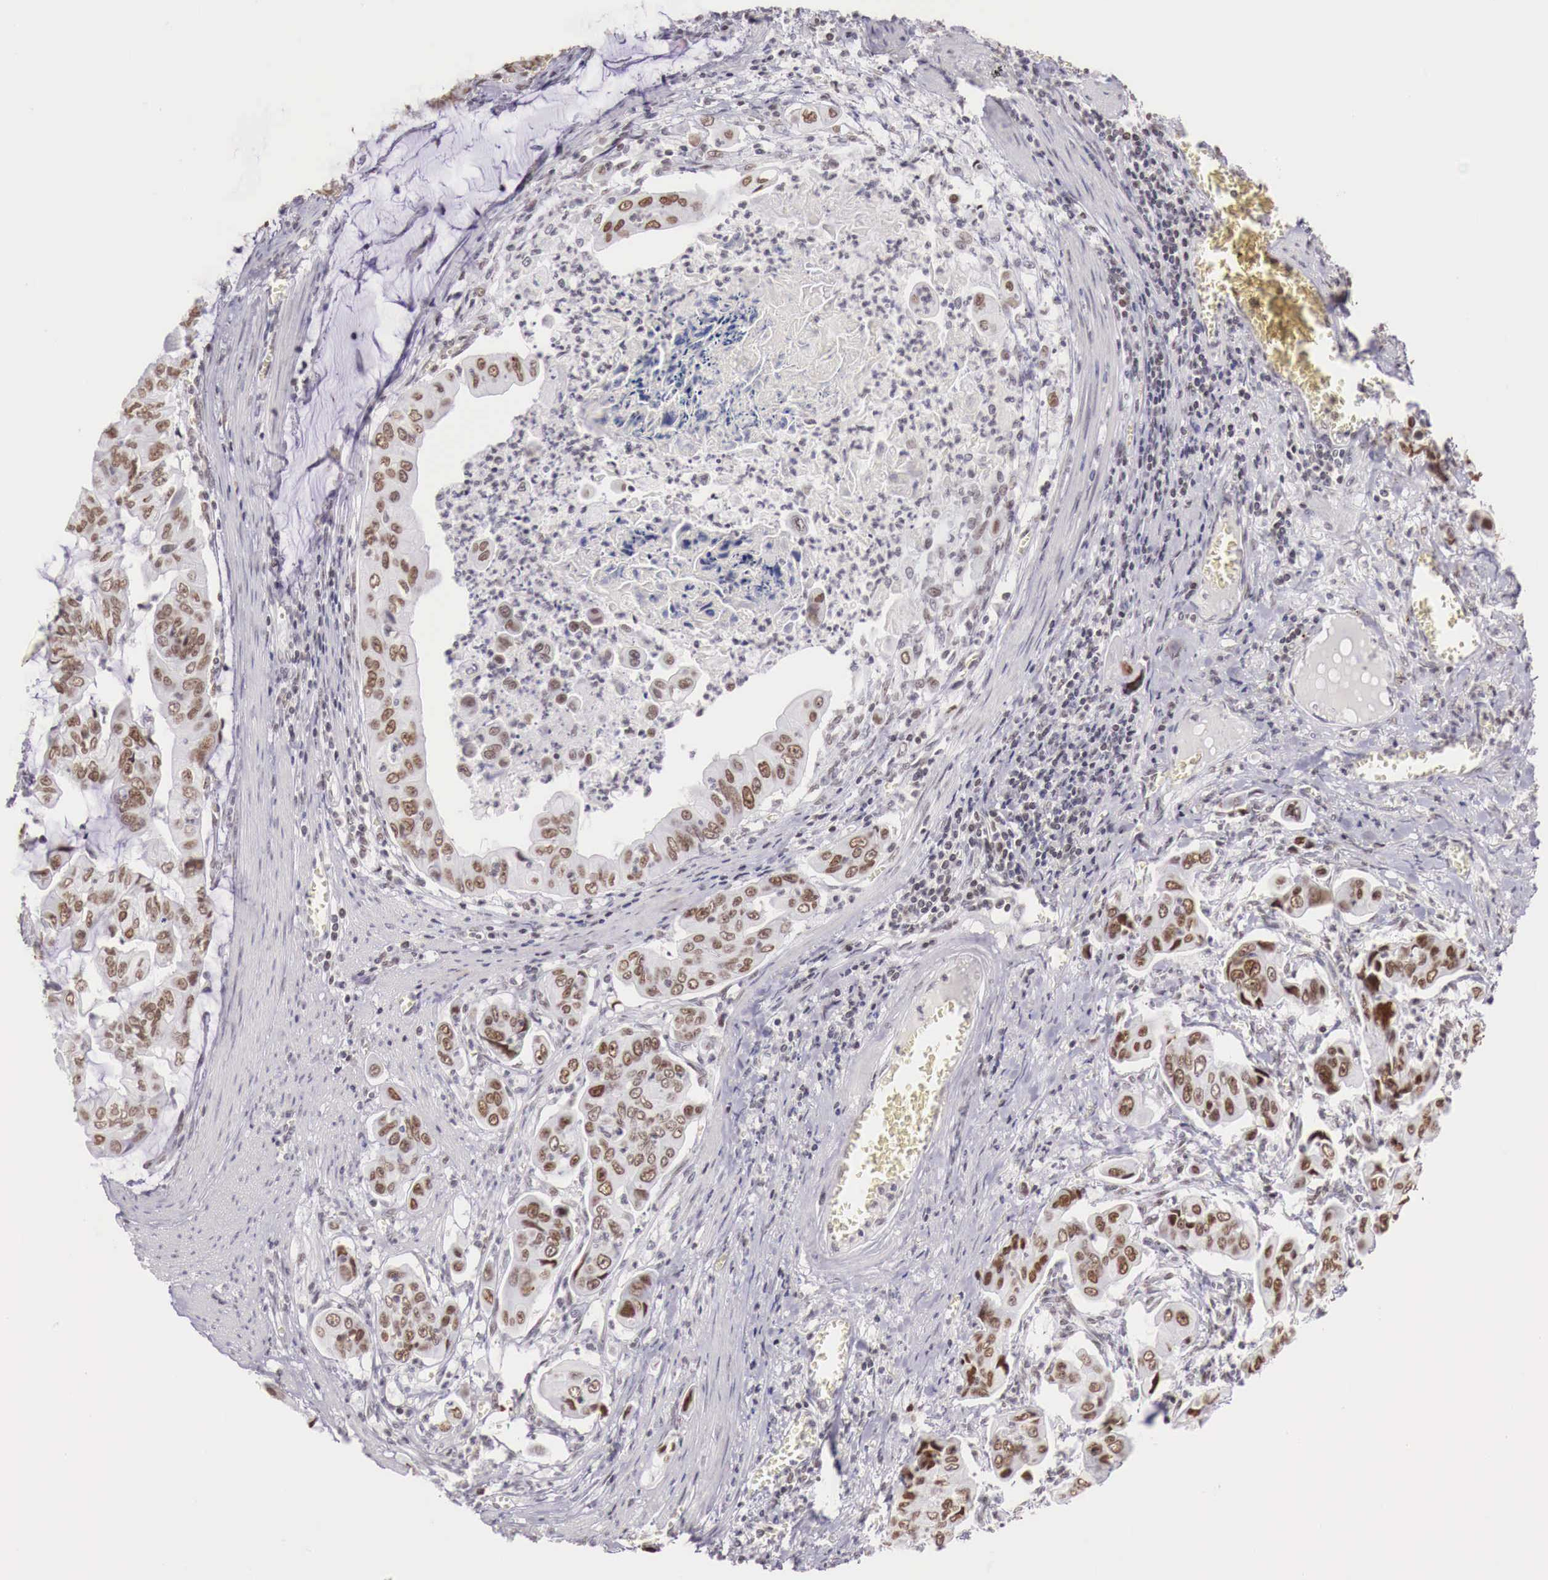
{"staining": {"intensity": "moderate", "quantity": "25%-75%", "location": "nuclear"}, "tissue": "stomach cancer", "cell_type": "Tumor cells", "image_type": "cancer", "snomed": [{"axis": "morphology", "description": "Adenocarcinoma, NOS"}, {"axis": "topography", "description": "Stomach, upper"}], "caption": "A medium amount of moderate nuclear positivity is present in about 25%-75% of tumor cells in stomach adenocarcinoma tissue.", "gene": "PHF14", "patient": {"sex": "male", "age": 80}}